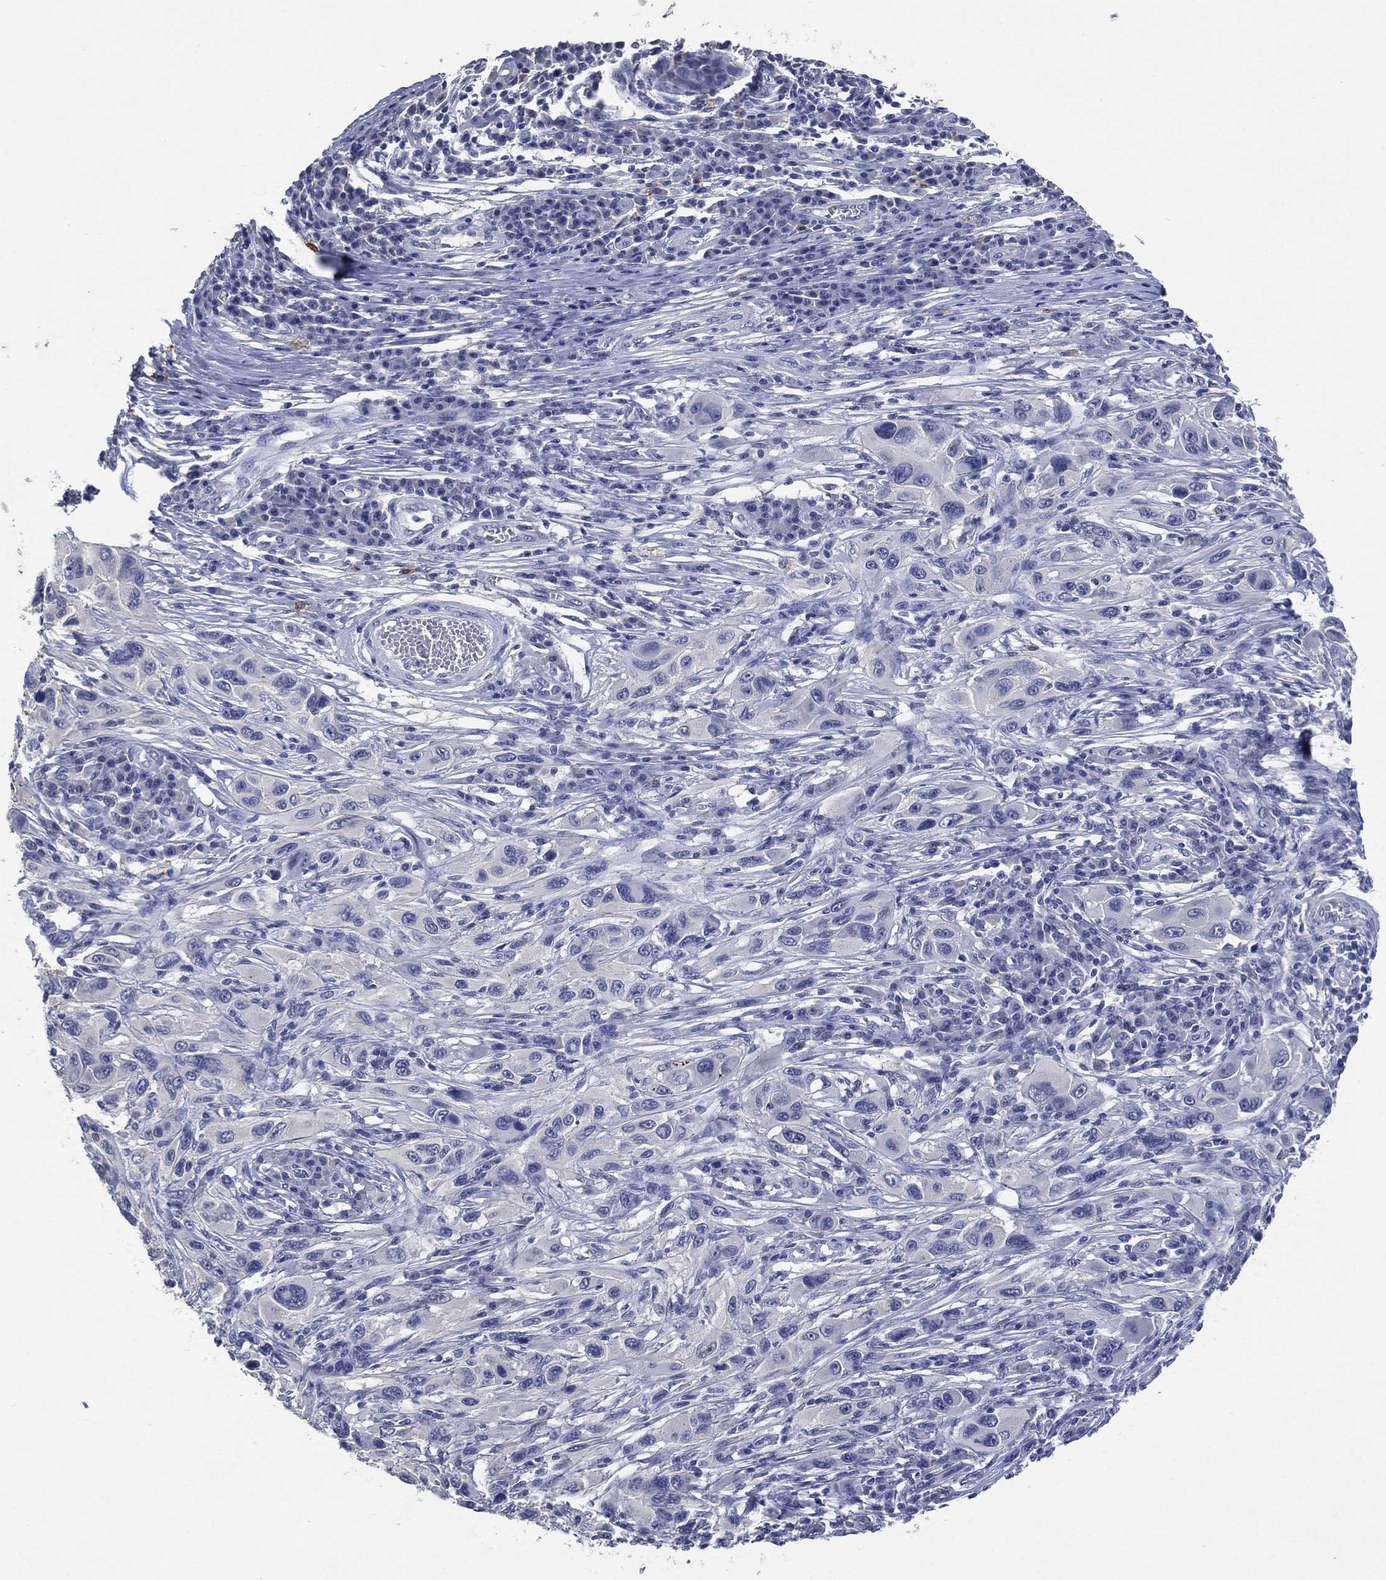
{"staining": {"intensity": "negative", "quantity": "none", "location": "none"}, "tissue": "melanoma", "cell_type": "Tumor cells", "image_type": "cancer", "snomed": [{"axis": "morphology", "description": "Malignant melanoma, NOS"}, {"axis": "topography", "description": "Skin"}], "caption": "An IHC image of malignant melanoma is shown. There is no staining in tumor cells of malignant melanoma.", "gene": "FSCN2", "patient": {"sex": "male", "age": 53}}